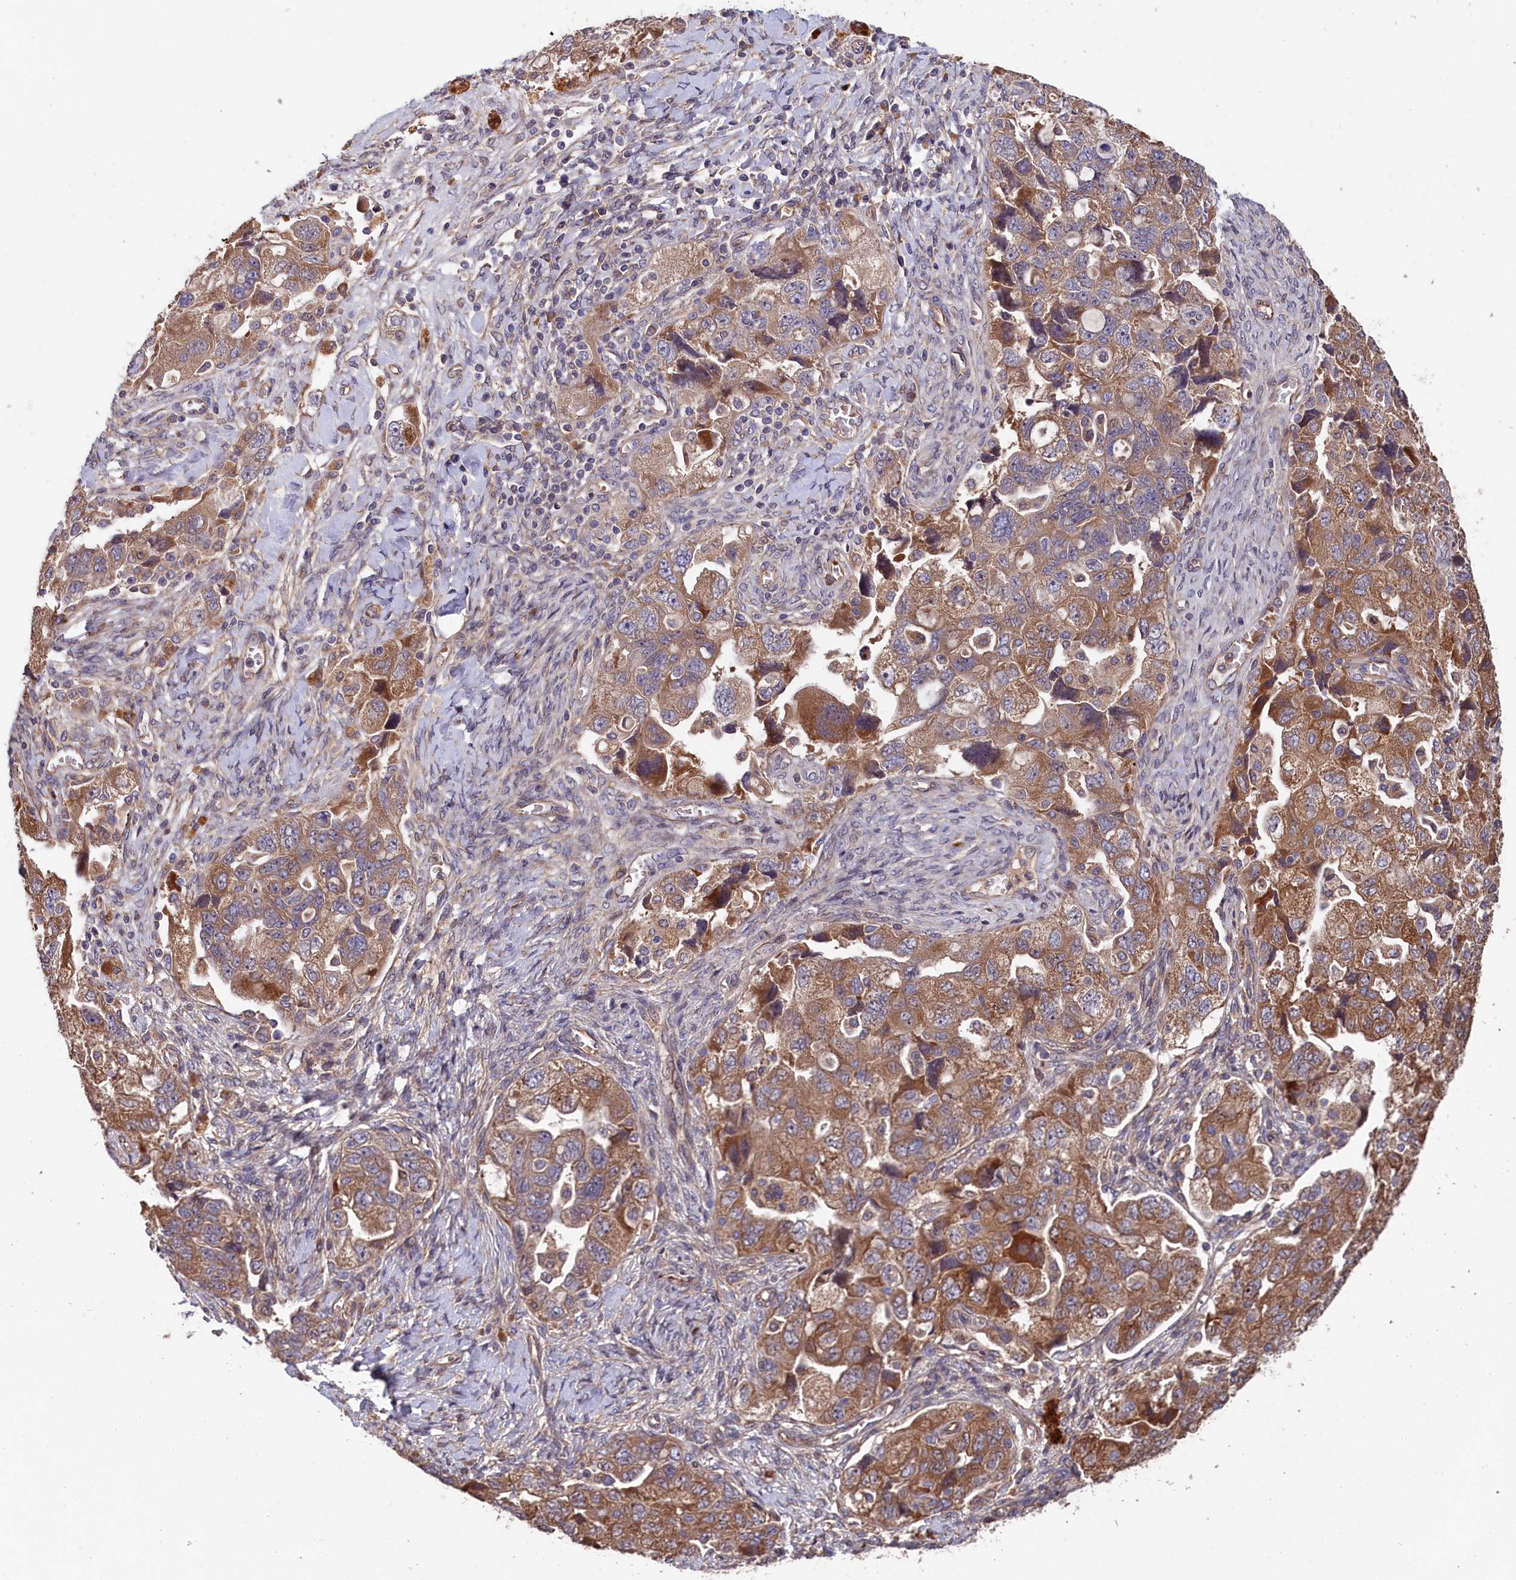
{"staining": {"intensity": "moderate", "quantity": ">75%", "location": "cytoplasmic/membranous"}, "tissue": "ovarian cancer", "cell_type": "Tumor cells", "image_type": "cancer", "snomed": [{"axis": "morphology", "description": "Carcinoma, NOS"}, {"axis": "morphology", "description": "Cystadenocarcinoma, serous, NOS"}, {"axis": "topography", "description": "Ovary"}], "caption": "IHC histopathology image of ovarian cancer stained for a protein (brown), which demonstrates medium levels of moderate cytoplasmic/membranous staining in about >75% of tumor cells.", "gene": "GREB1L", "patient": {"sex": "female", "age": 69}}